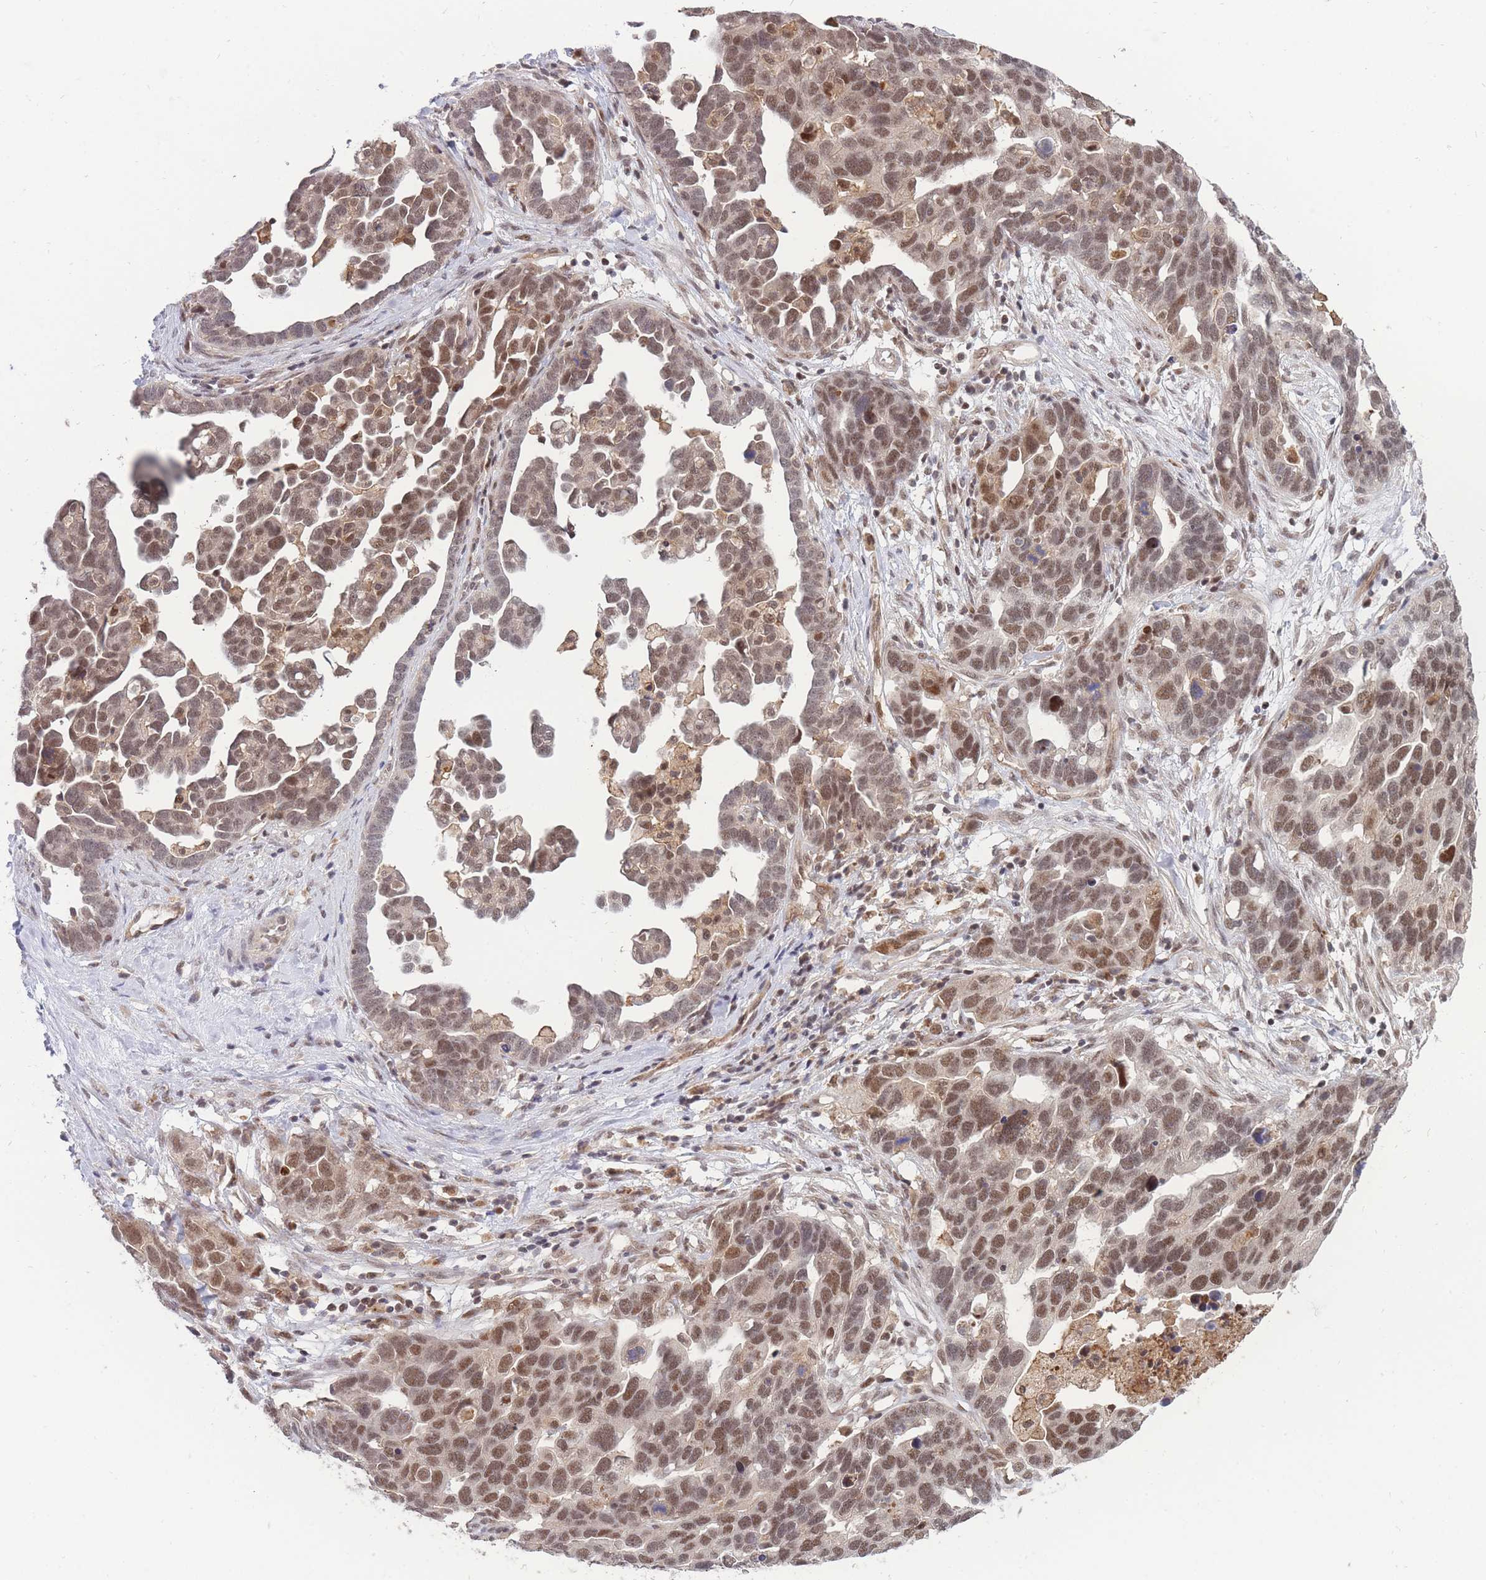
{"staining": {"intensity": "moderate", "quantity": ">75%", "location": "nuclear"}, "tissue": "ovarian cancer", "cell_type": "Tumor cells", "image_type": "cancer", "snomed": [{"axis": "morphology", "description": "Cystadenocarcinoma, serous, NOS"}, {"axis": "topography", "description": "Ovary"}], "caption": "A histopathology image showing moderate nuclear staining in approximately >75% of tumor cells in serous cystadenocarcinoma (ovarian), as visualized by brown immunohistochemical staining.", "gene": "BOD1L1", "patient": {"sex": "female", "age": 54}}